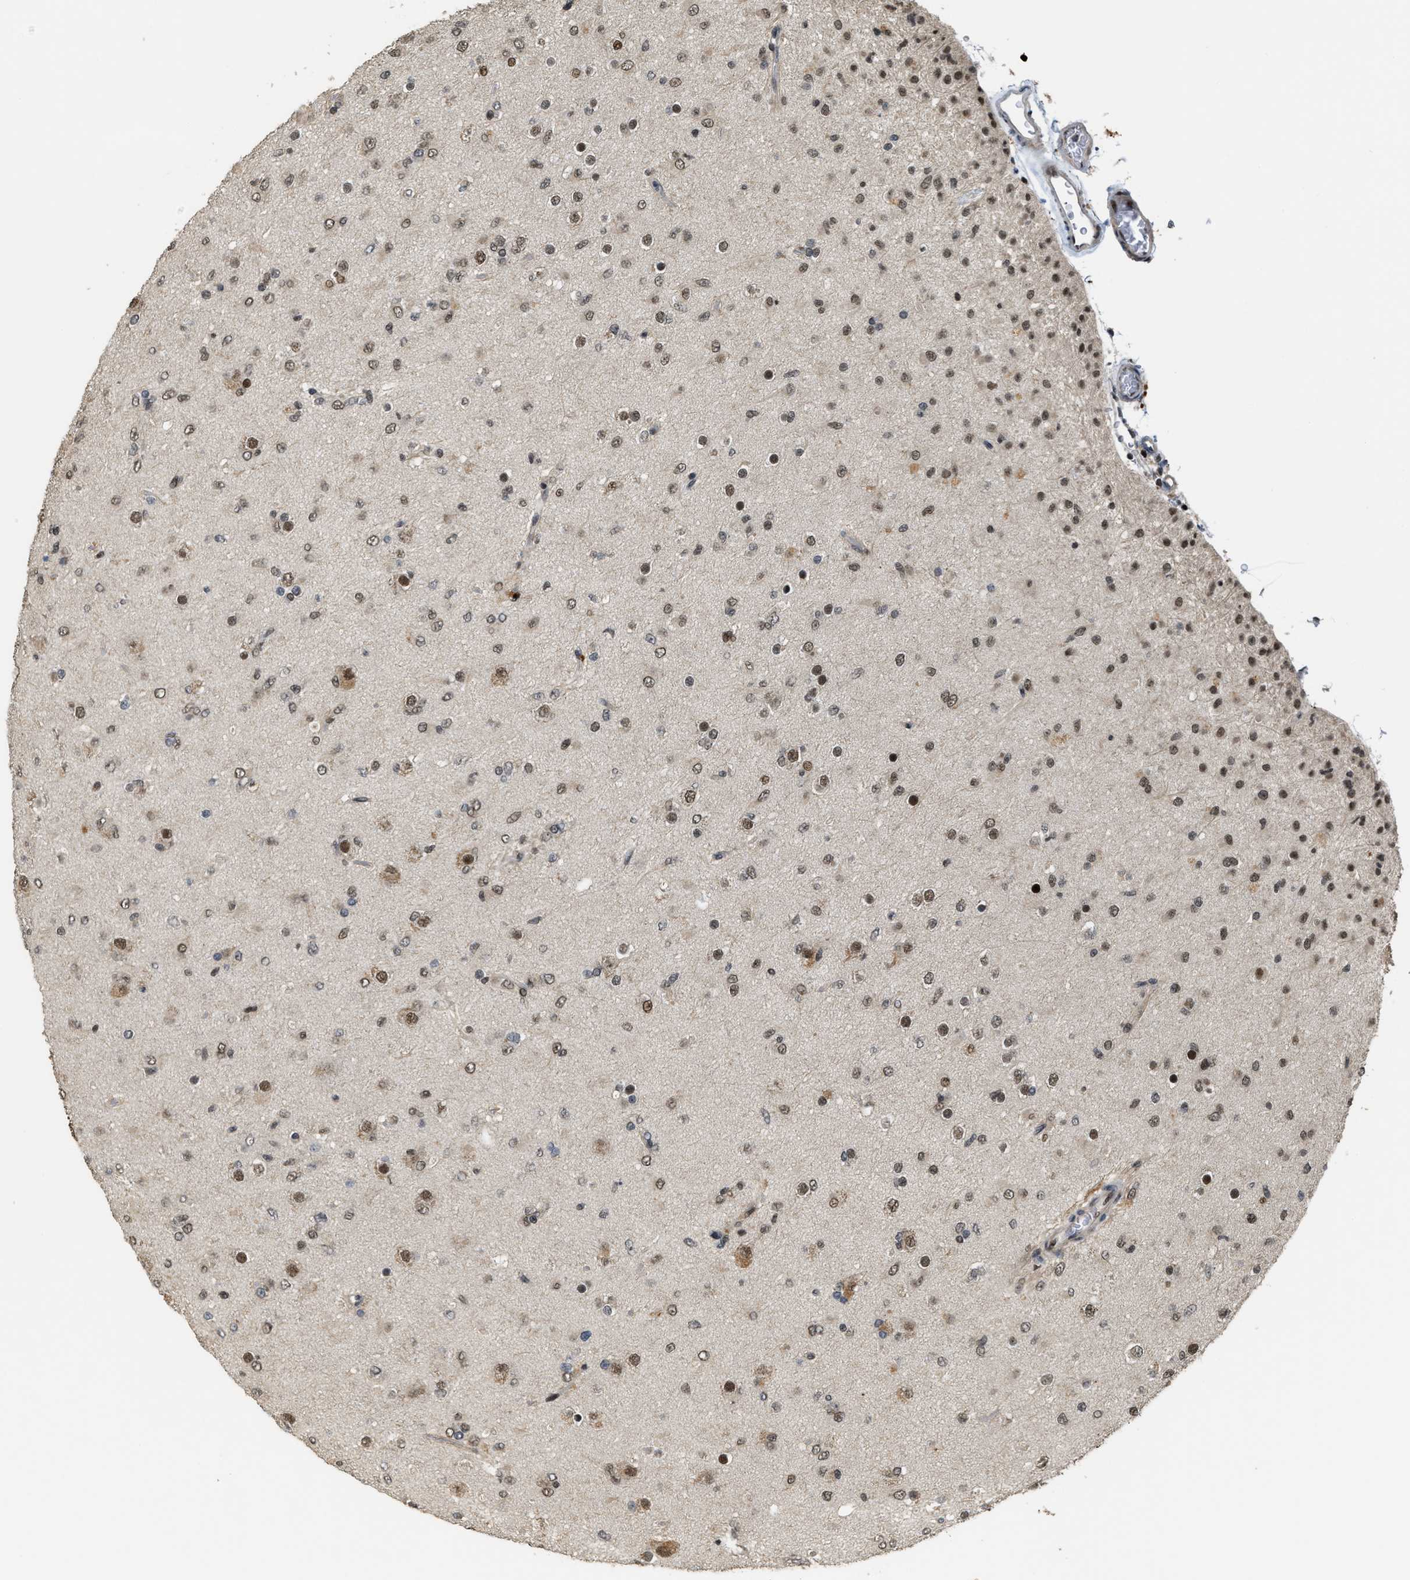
{"staining": {"intensity": "moderate", "quantity": ">75%", "location": "nuclear"}, "tissue": "glioma", "cell_type": "Tumor cells", "image_type": "cancer", "snomed": [{"axis": "morphology", "description": "Glioma, malignant, Low grade"}, {"axis": "topography", "description": "Brain"}], "caption": "Brown immunohistochemical staining in human malignant glioma (low-grade) demonstrates moderate nuclear positivity in about >75% of tumor cells.", "gene": "SERTAD2", "patient": {"sex": "male", "age": 65}}